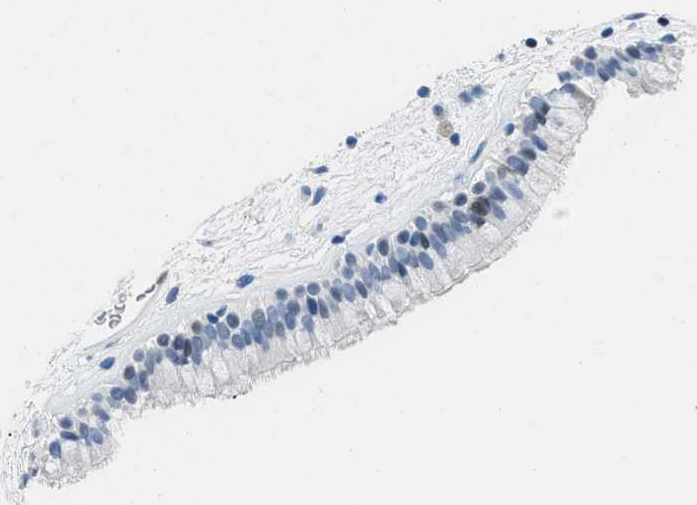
{"staining": {"intensity": "moderate", "quantity": "<25%", "location": "nuclear"}, "tissue": "nasopharynx", "cell_type": "Respiratory epithelial cells", "image_type": "normal", "snomed": [{"axis": "morphology", "description": "Normal tissue, NOS"}, {"axis": "morphology", "description": "Inflammation, NOS"}, {"axis": "topography", "description": "Nasopharynx"}], "caption": "IHC image of benign human nasopharynx stained for a protein (brown), which reveals low levels of moderate nuclear staining in approximately <25% of respiratory epithelial cells.", "gene": "LEF1", "patient": {"sex": "male", "age": 48}}